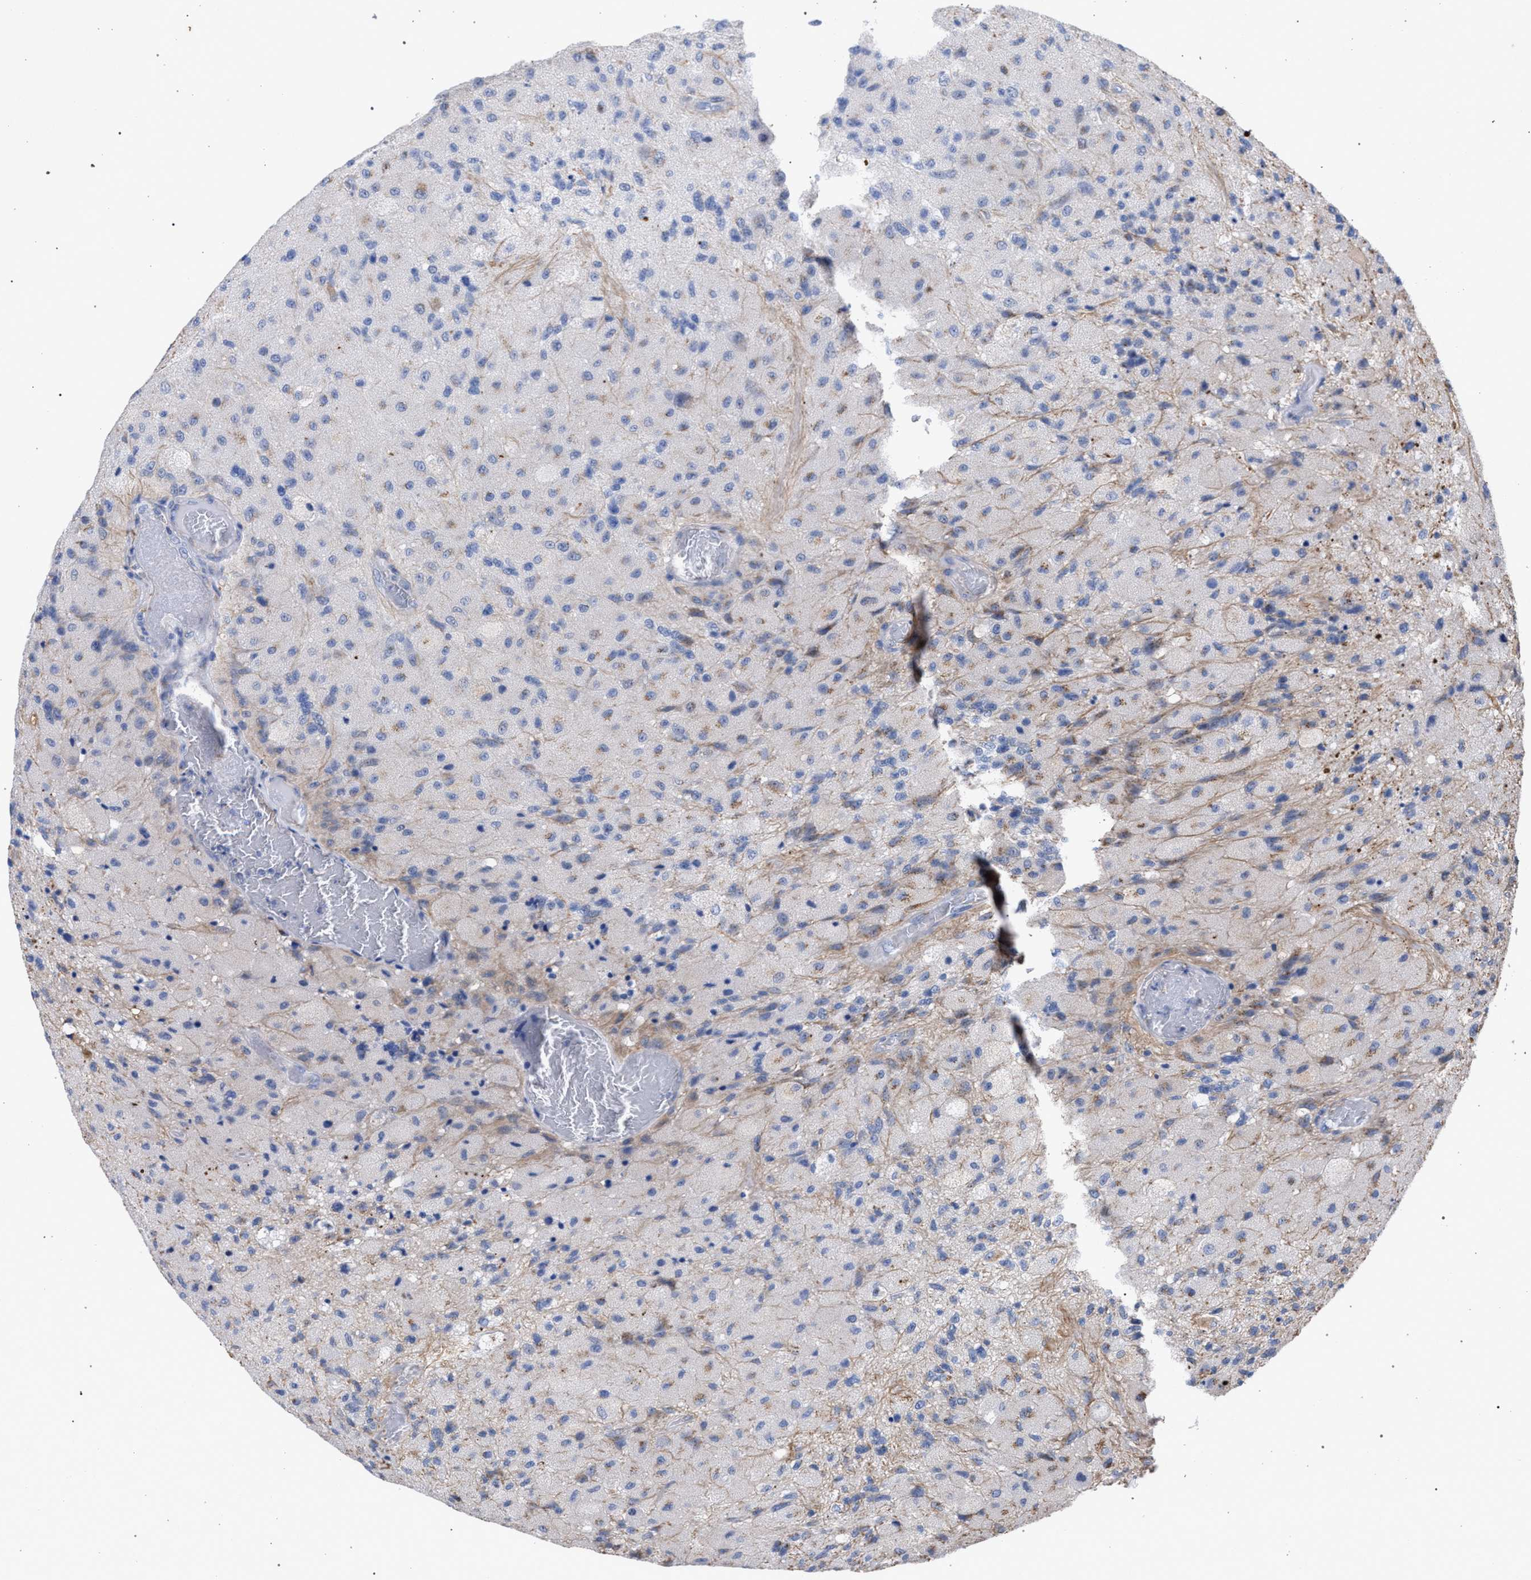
{"staining": {"intensity": "negative", "quantity": "none", "location": "none"}, "tissue": "glioma", "cell_type": "Tumor cells", "image_type": "cancer", "snomed": [{"axis": "morphology", "description": "Normal tissue, NOS"}, {"axis": "morphology", "description": "Glioma, malignant, High grade"}, {"axis": "topography", "description": "Cerebral cortex"}], "caption": "Glioma was stained to show a protein in brown. There is no significant positivity in tumor cells.", "gene": "GOLGA2", "patient": {"sex": "male", "age": 77}}